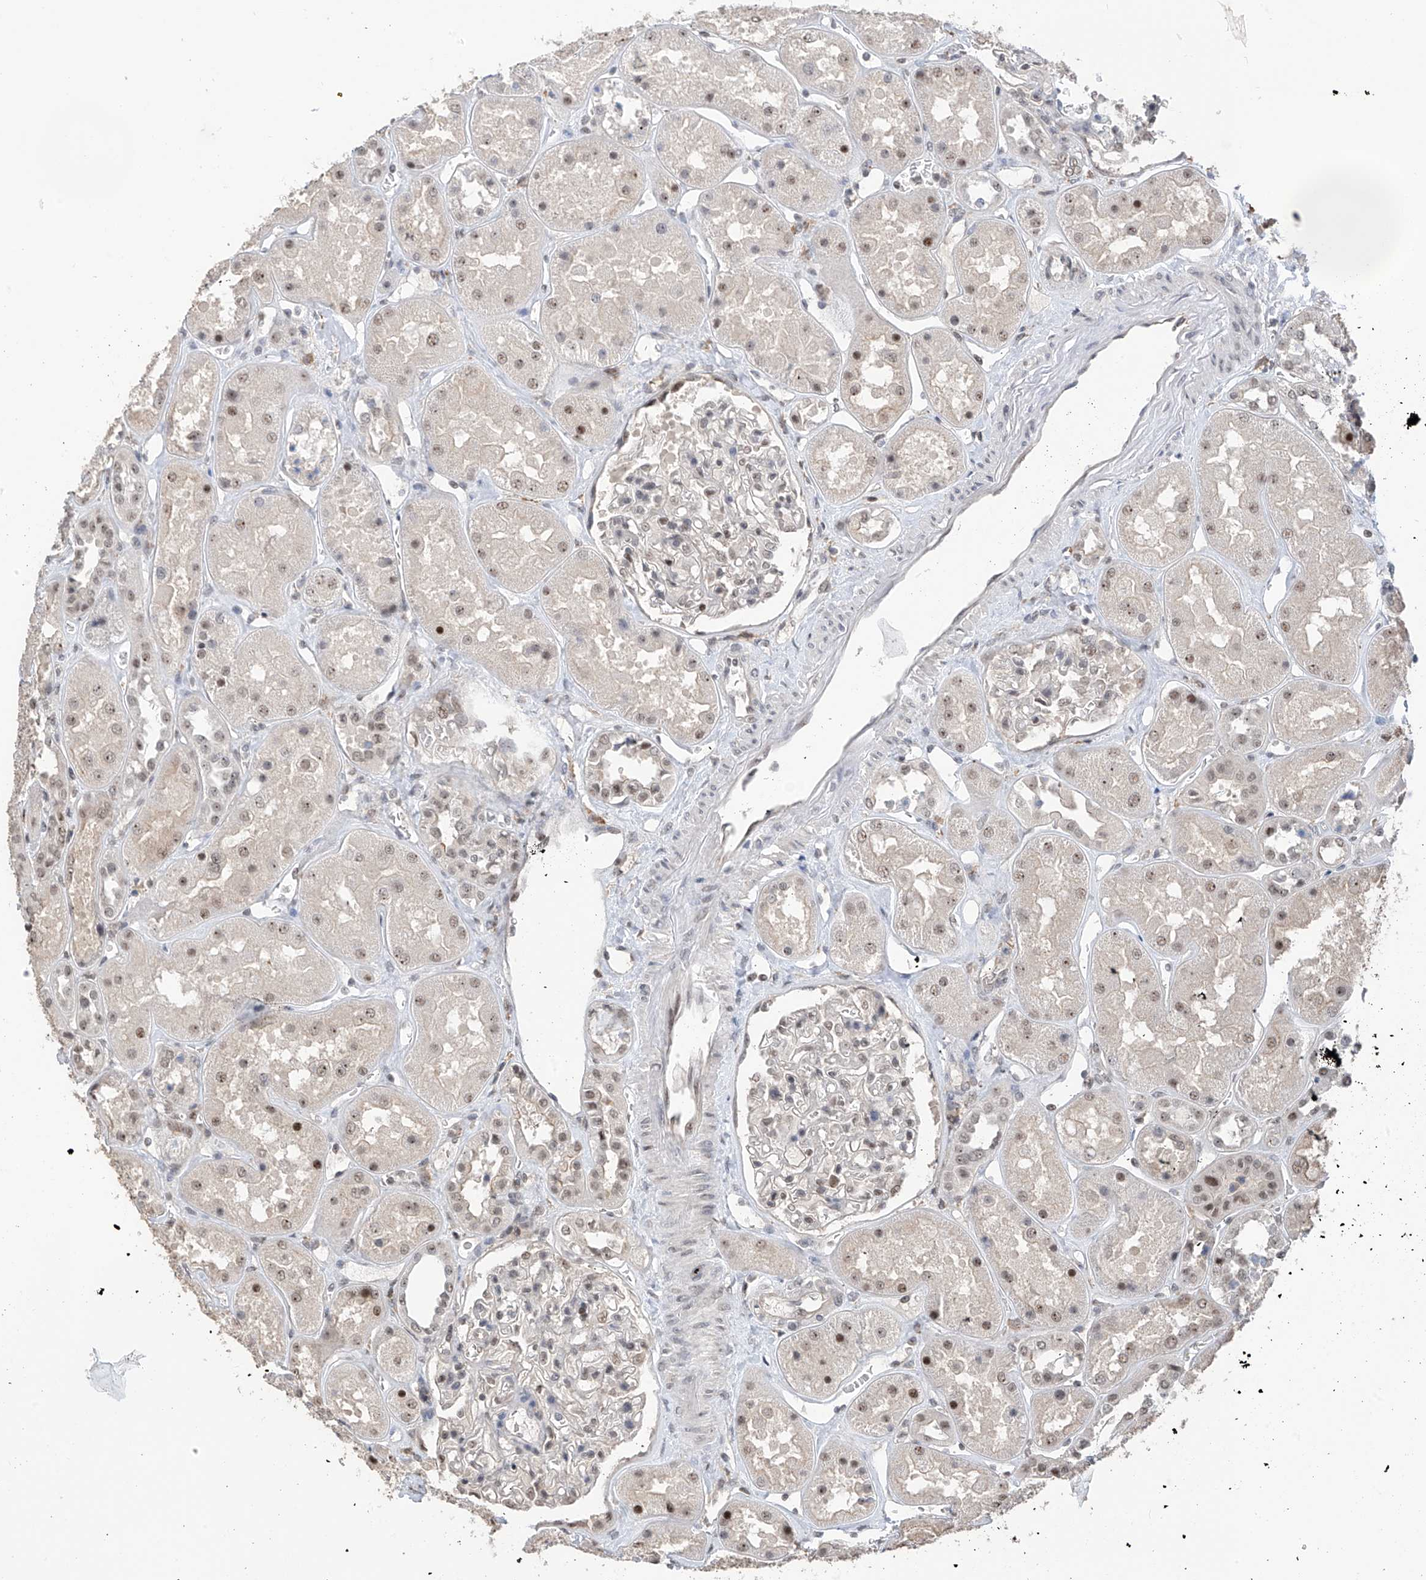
{"staining": {"intensity": "weak", "quantity": "25%-75%", "location": "nuclear"}, "tissue": "kidney", "cell_type": "Cells in glomeruli", "image_type": "normal", "snomed": [{"axis": "morphology", "description": "Normal tissue, NOS"}, {"axis": "topography", "description": "Kidney"}], "caption": "Kidney stained with a brown dye exhibits weak nuclear positive staining in about 25%-75% of cells in glomeruli.", "gene": "C1orf131", "patient": {"sex": "male", "age": 70}}